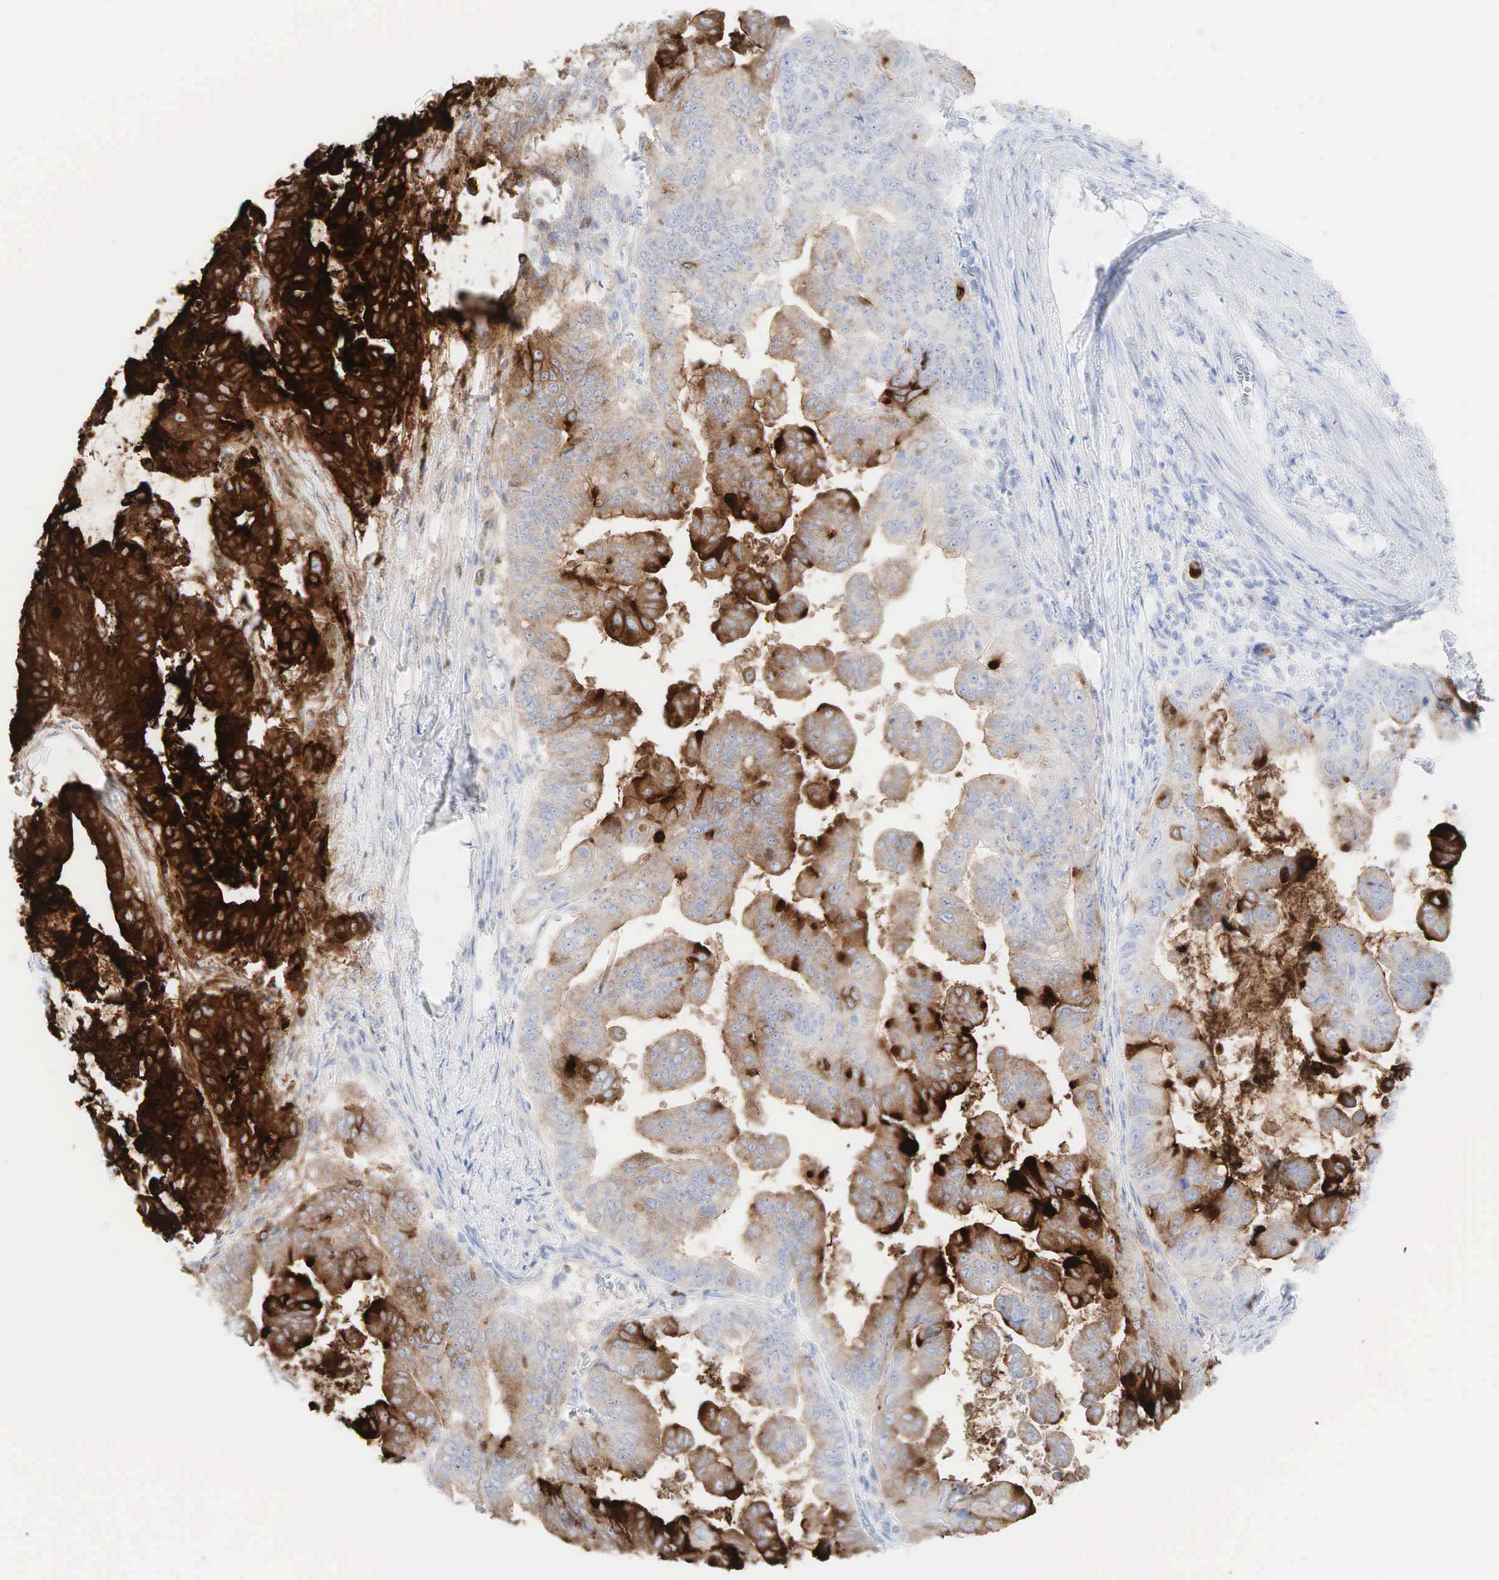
{"staining": {"intensity": "strong", "quantity": "25%-75%", "location": "cytoplasmic/membranous"}, "tissue": "stomach cancer", "cell_type": "Tumor cells", "image_type": "cancer", "snomed": [{"axis": "morphology", "description": "Adenocarcinoma, NOS"}, {"axis": "topography", "description": "Stomach, upper"}], "caption": "A brown stain labels strong cytoplasmic/membranous expression of a protein in human adenocarcinoma (stomach) tumor cells. The protein is shown in brown color, while the nuclei are stained blue.", "gene": "CEACAM5", "patient": {"sex": "male", "age": 80}}